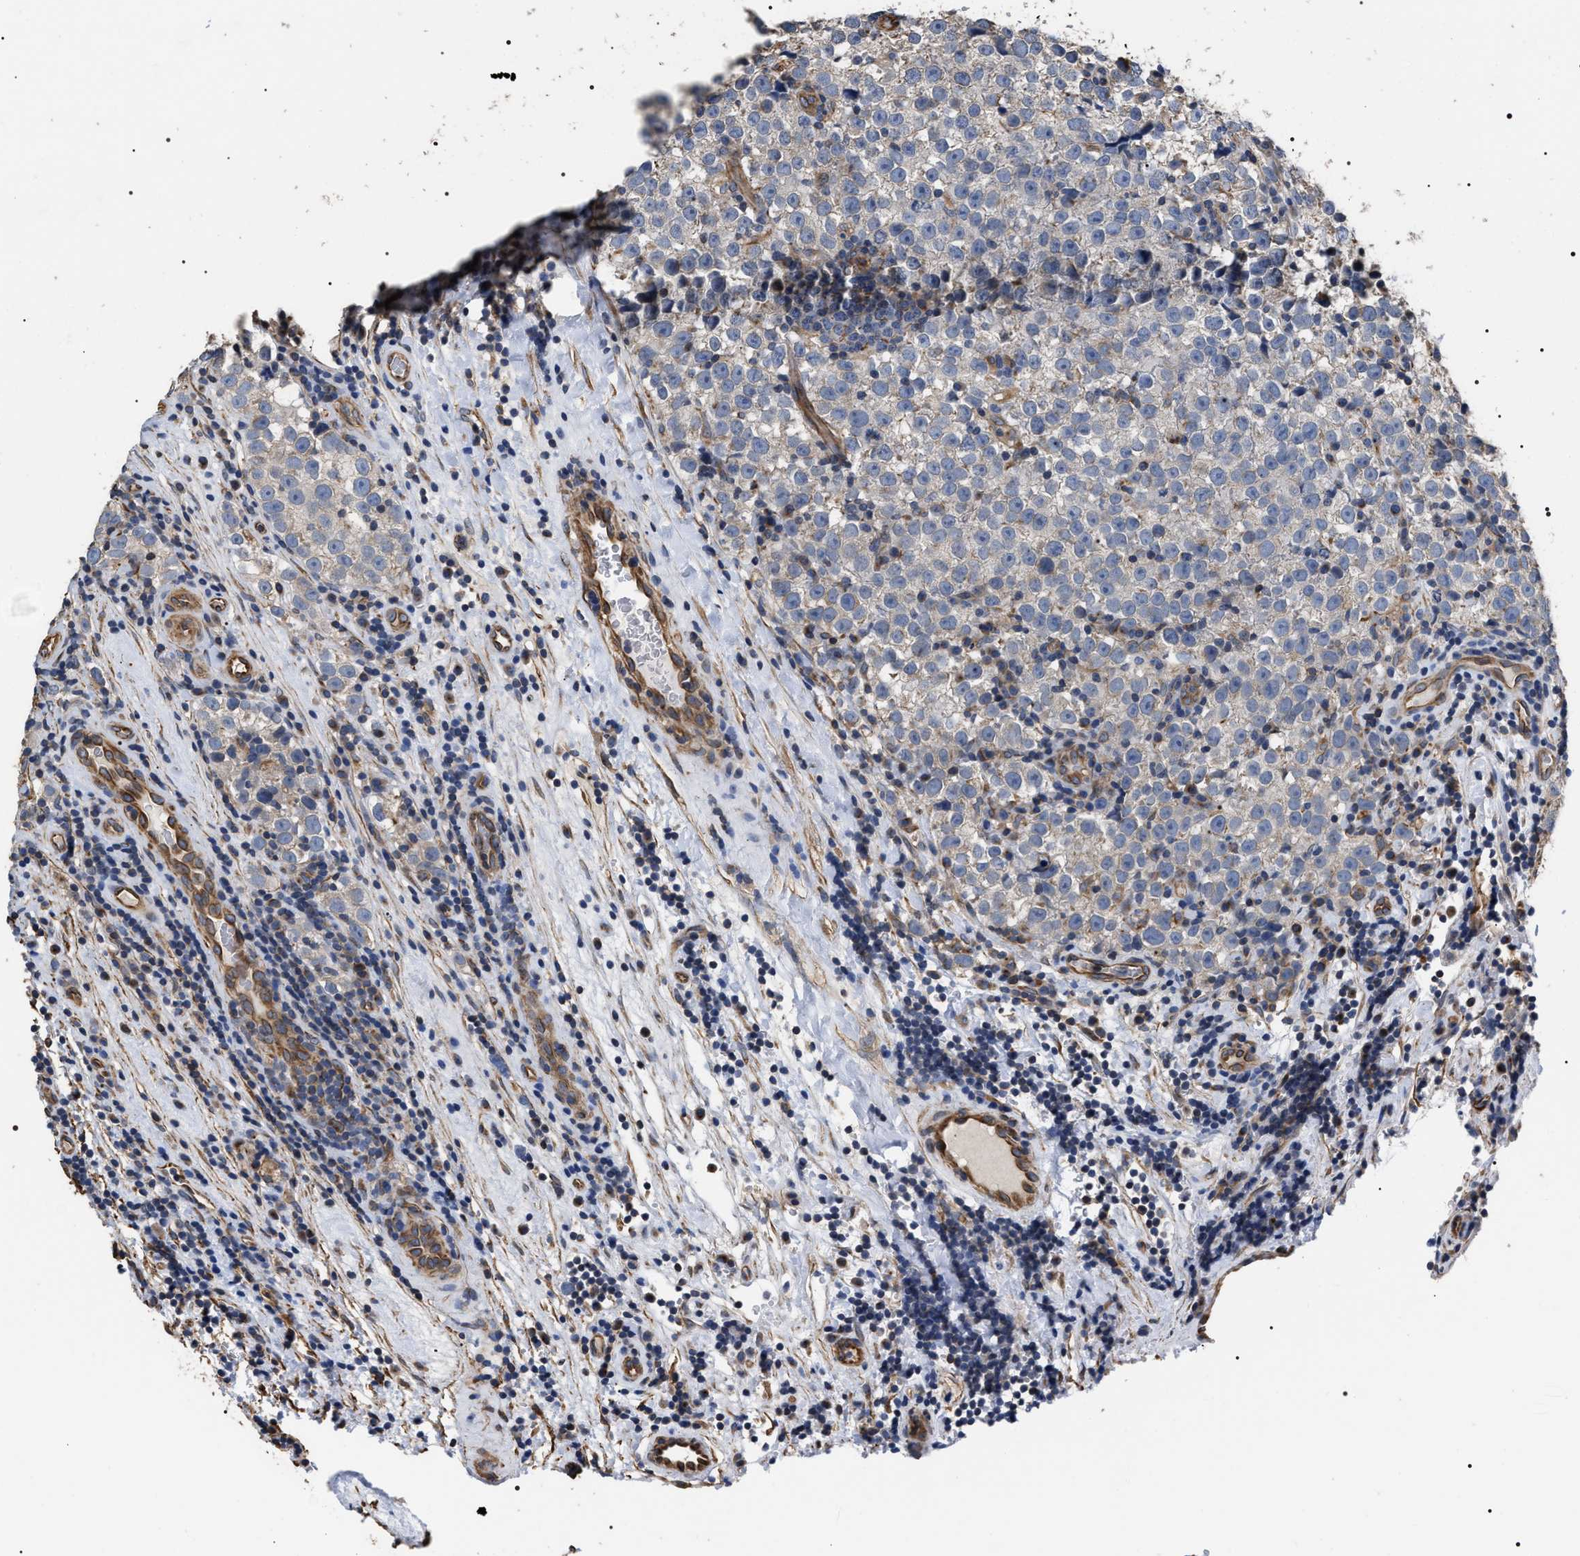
{"staining": {"intensity": "negative", "quantity": "none", "location": "none"}, "tissue": "testis cancer", "cell_type": "Tumor cells", "image_type": "cancer", "snomed": [{"axis": "morphology", "description": "Normal tissue, NOS"}, {"axis": "morphology", "description": "Seminoma, NOS"}, {"axis": "topography", "description": "Testis"}], "caption": "IHC of testis cancer (seminoma) demonstrates no expression in tumor cells.", "gene": "TSPAN33", "patient": {"sex": "male", "age": 43}}